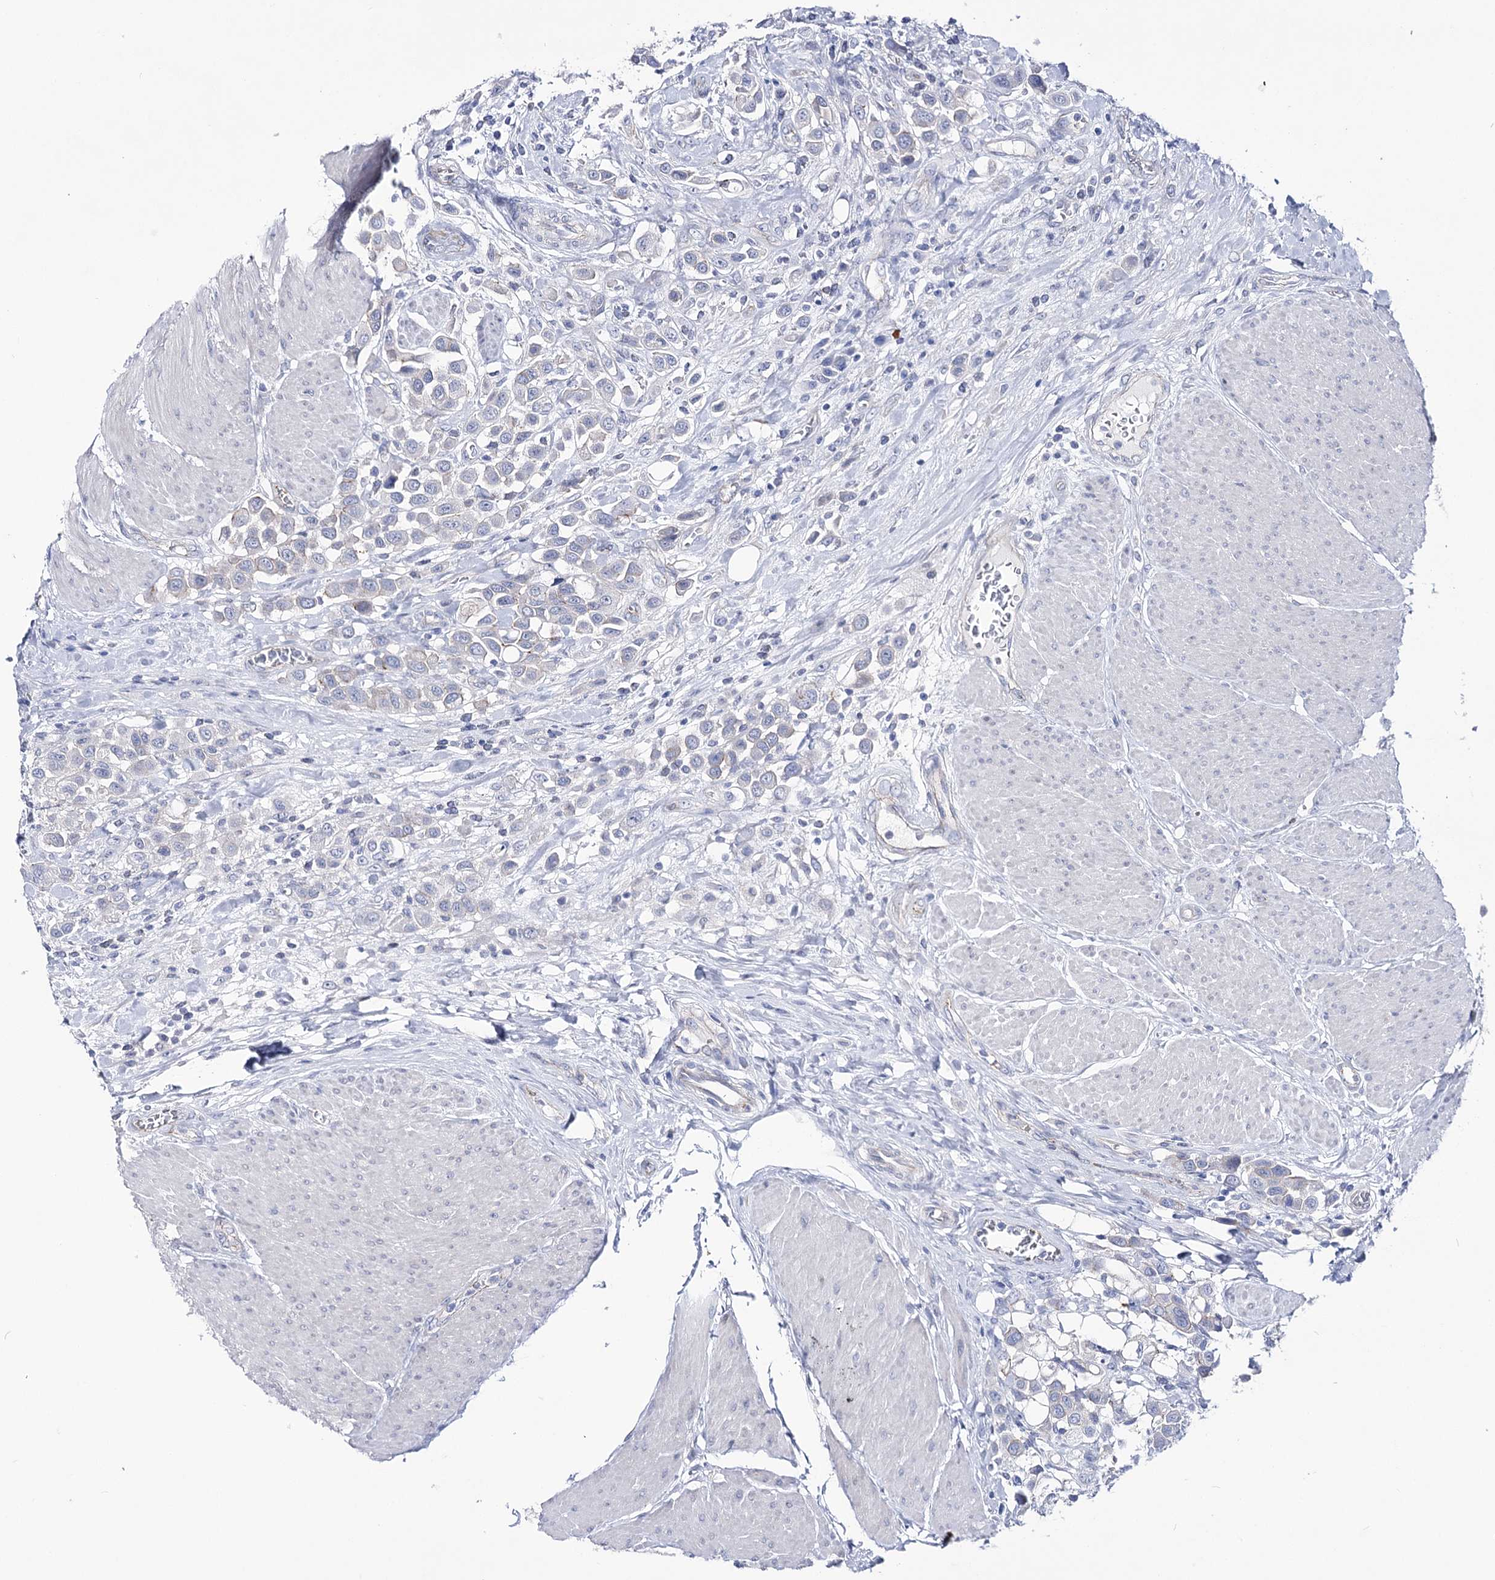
{"staining": {"intensity": "negative", "quantity": "none", "location": "none"}, "tissue": "urothelial cancer", "cell_type": "Tumor cells", "image_type": "cancer", "snomed": [{"axis": "morphology", "description": "Urothelial carcinoma, High grade"}, {"axis": "topography", "description": "Urinary bladder"}], "caption": "Immunohistochemistry (IHC) image of neoplastic tissue: urothelial cancer stained with DAB displays no significant protein positivity in tumor cells. (Stains: DAB (3,3'-diaminobenzidine) IHC with hematoxylin counter stain, Microscopy: brightfield microscopy at high magnification).", "gene": "NRAP", "patient": {"sex": "male", "age": 50}}